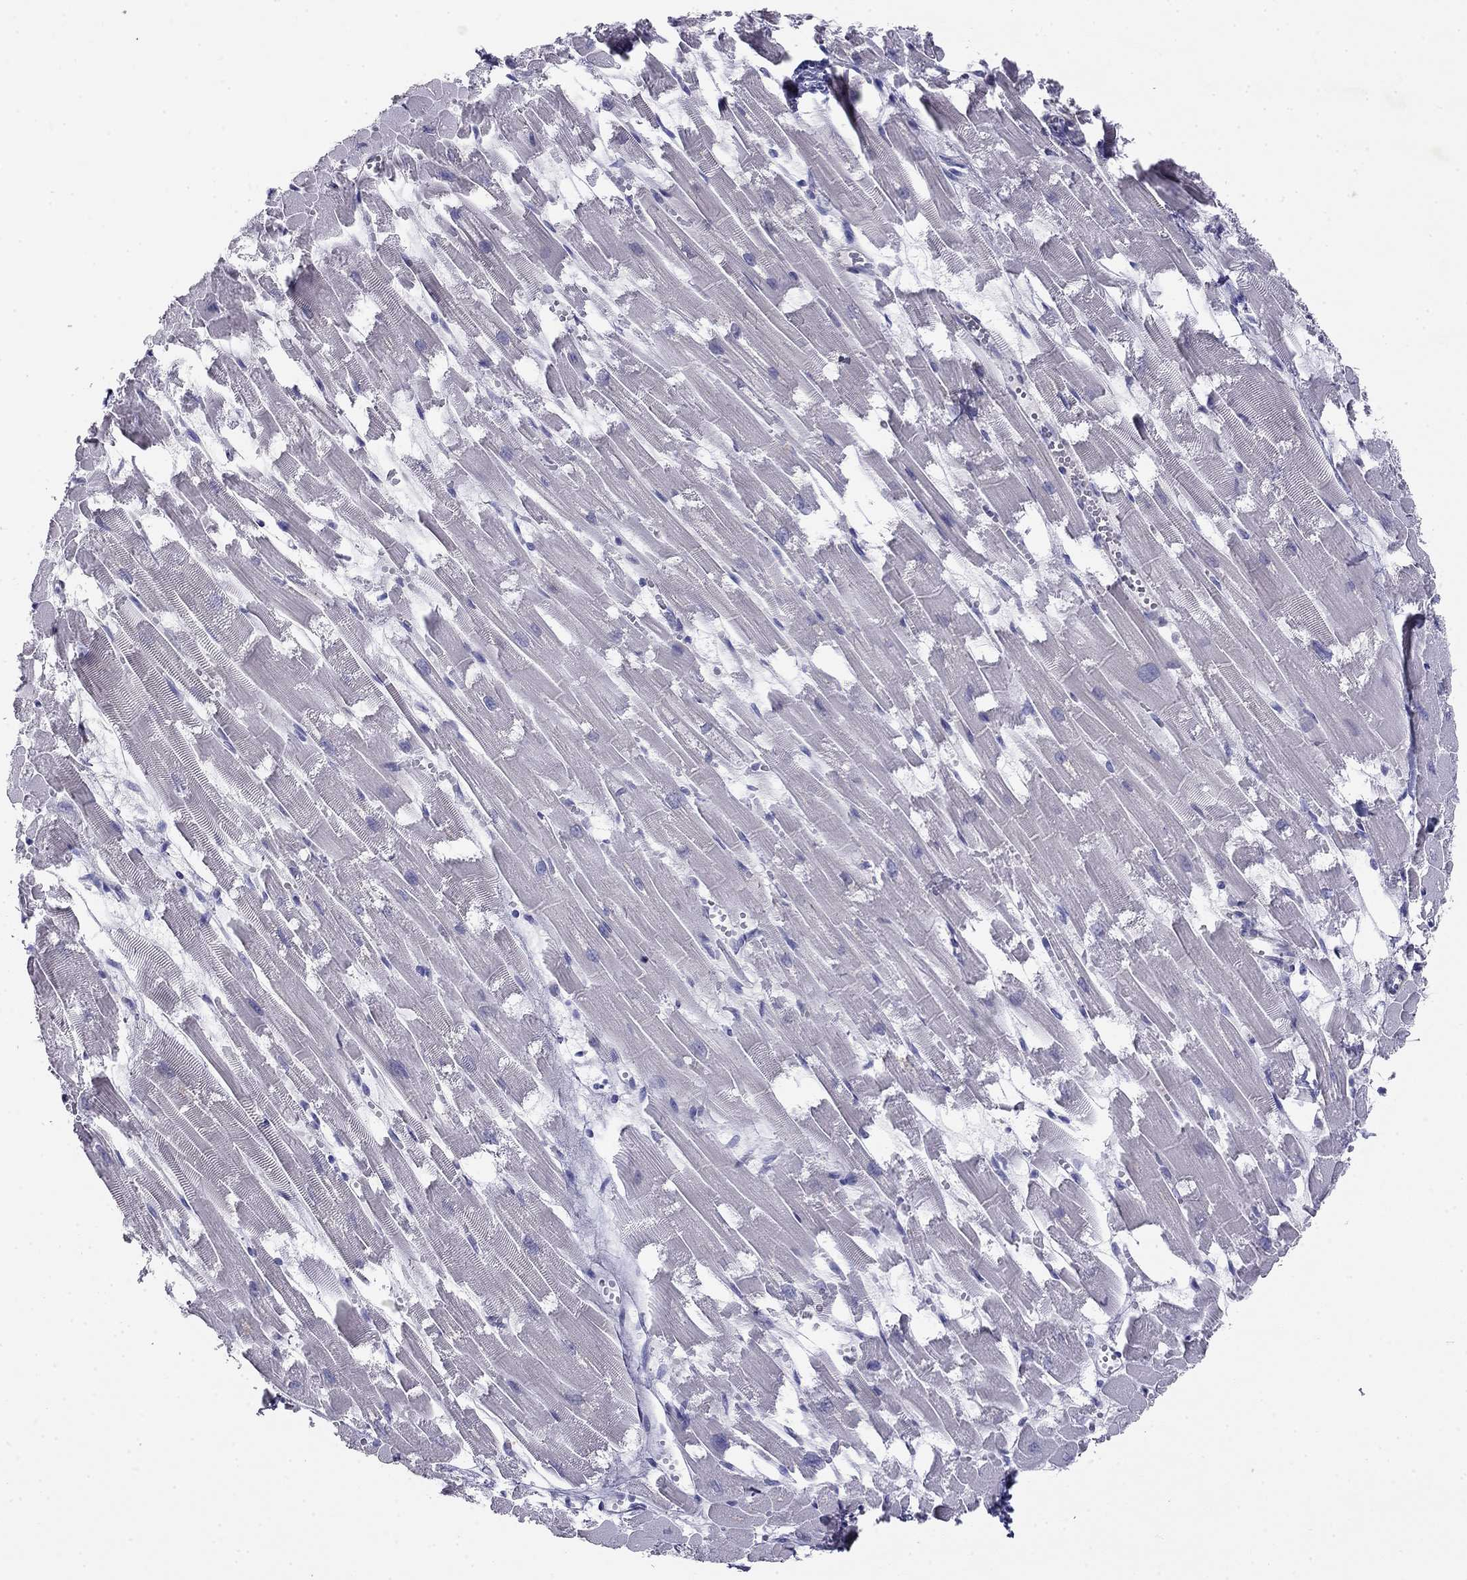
{"staining": {"intensity": "negative", "quantity": "none", "location": "none"}, "tissue": "heart muscle", "cell_type": "Cardiomyocytes", "image_type": "normal", "snomed": [{"axis": "morphology", "description": "Normal tissue, NOS"}, {"axis": "topography", "description": "Heart"}], "caption": "IHC of benign human heart muscle exhibits no expression in cardiomyocytes.", "gene": "LY6H", "patient": {"sex": "female", "age": 52}}